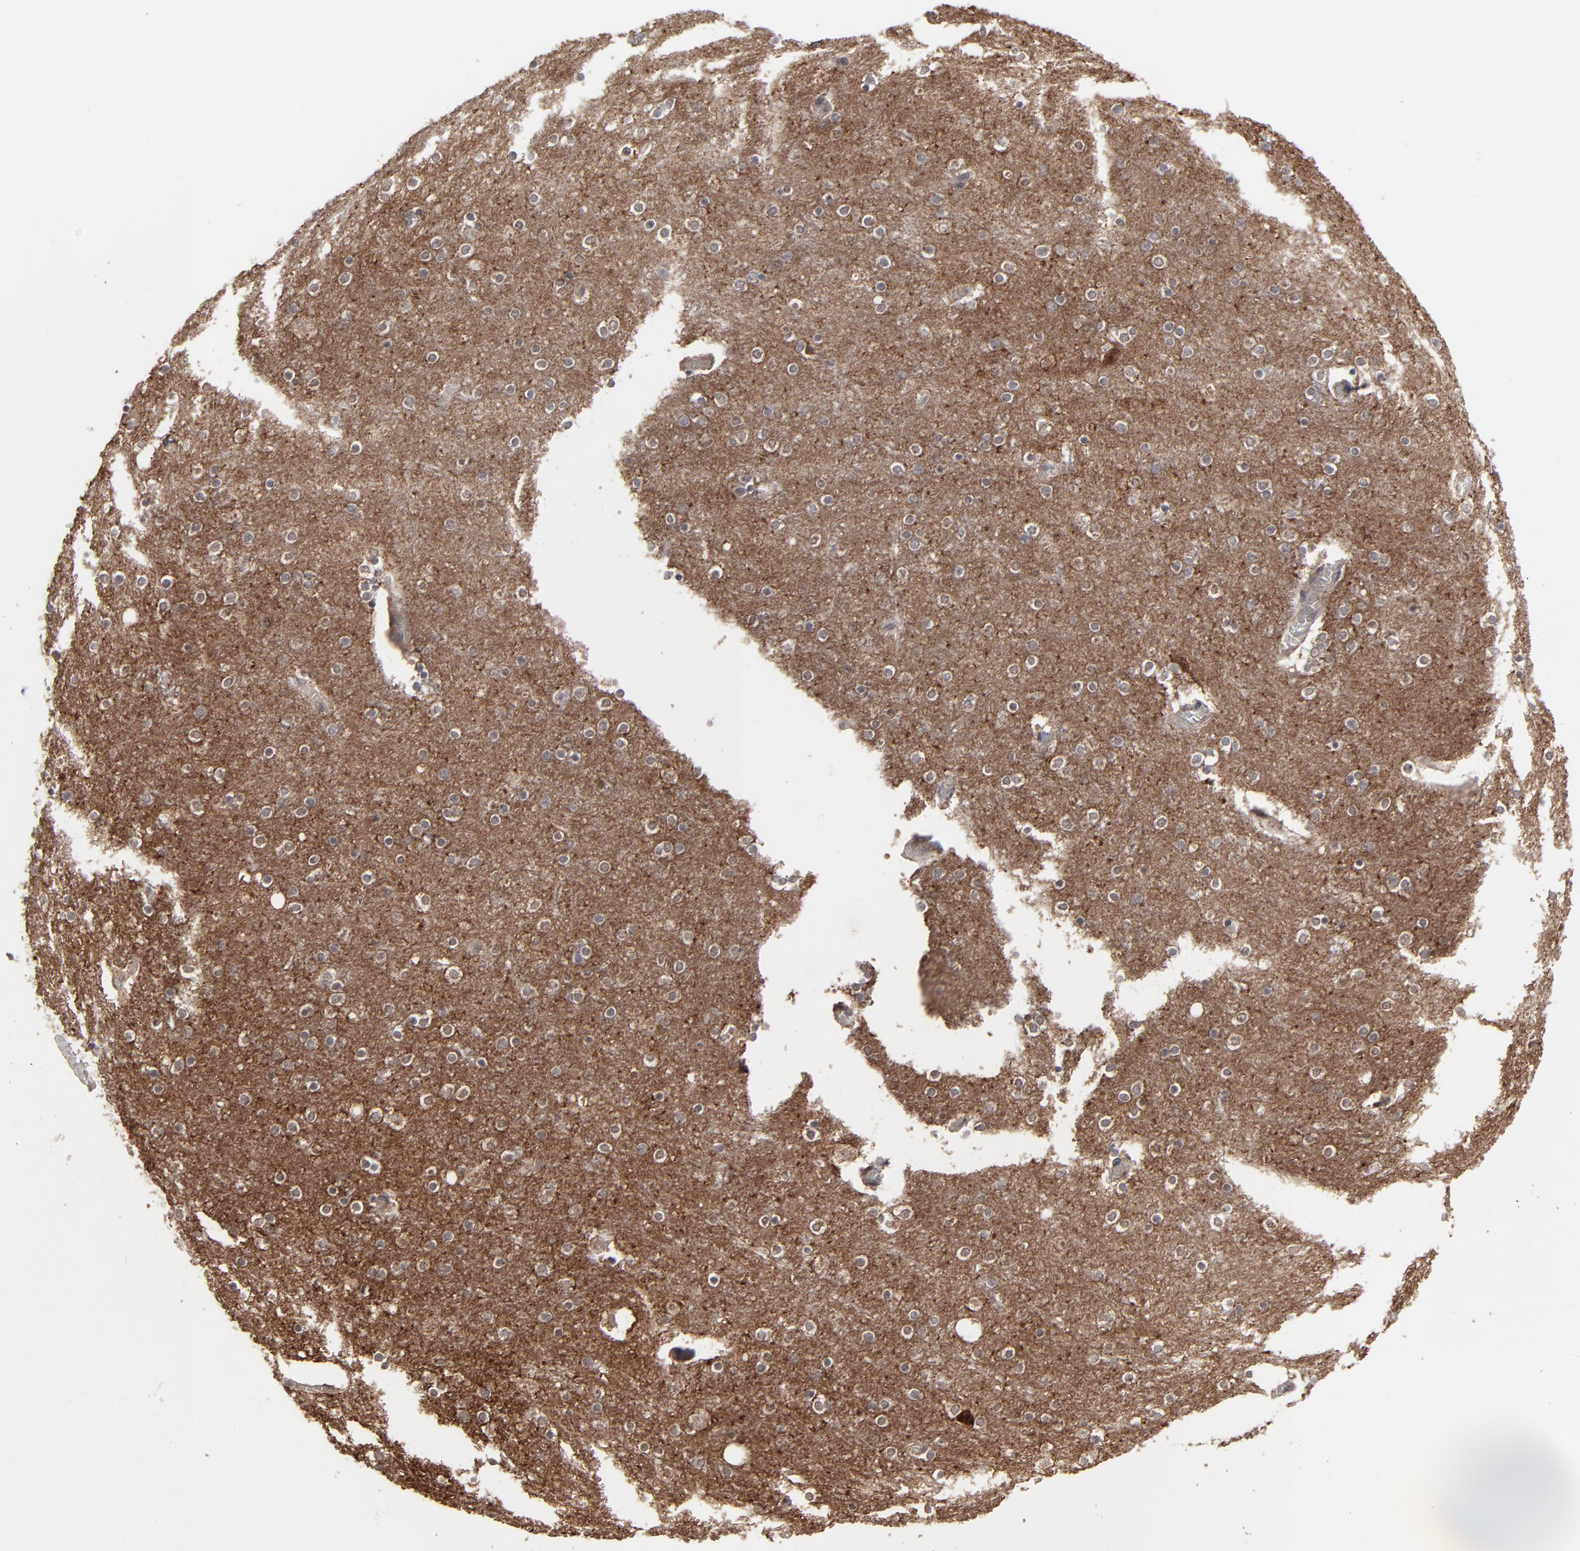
{"staining": {"intensity": "negative", "quantity": "none", "location": "none"}, "tissue": "cerebral cortex", "cell_type": "Endothelial cells", "image_type": "normal", "snomed": [{"axis": "morphology", "description": "Normal tissue, NOS"}, {"axis": "topography", "description": "Cerebral cortex"}], "caption": "Immunohistochemistry histopathology image of benign human cerebral cortex stained for a protein (brown), which exhibits no staining in endothelial cells. (DAB (3,3'-diaminobenzidine) immunohistochemistry with hematoxylin counter stain).", "gene": "SLC22A17", "patient": {"sex": "female", "age": 54}}